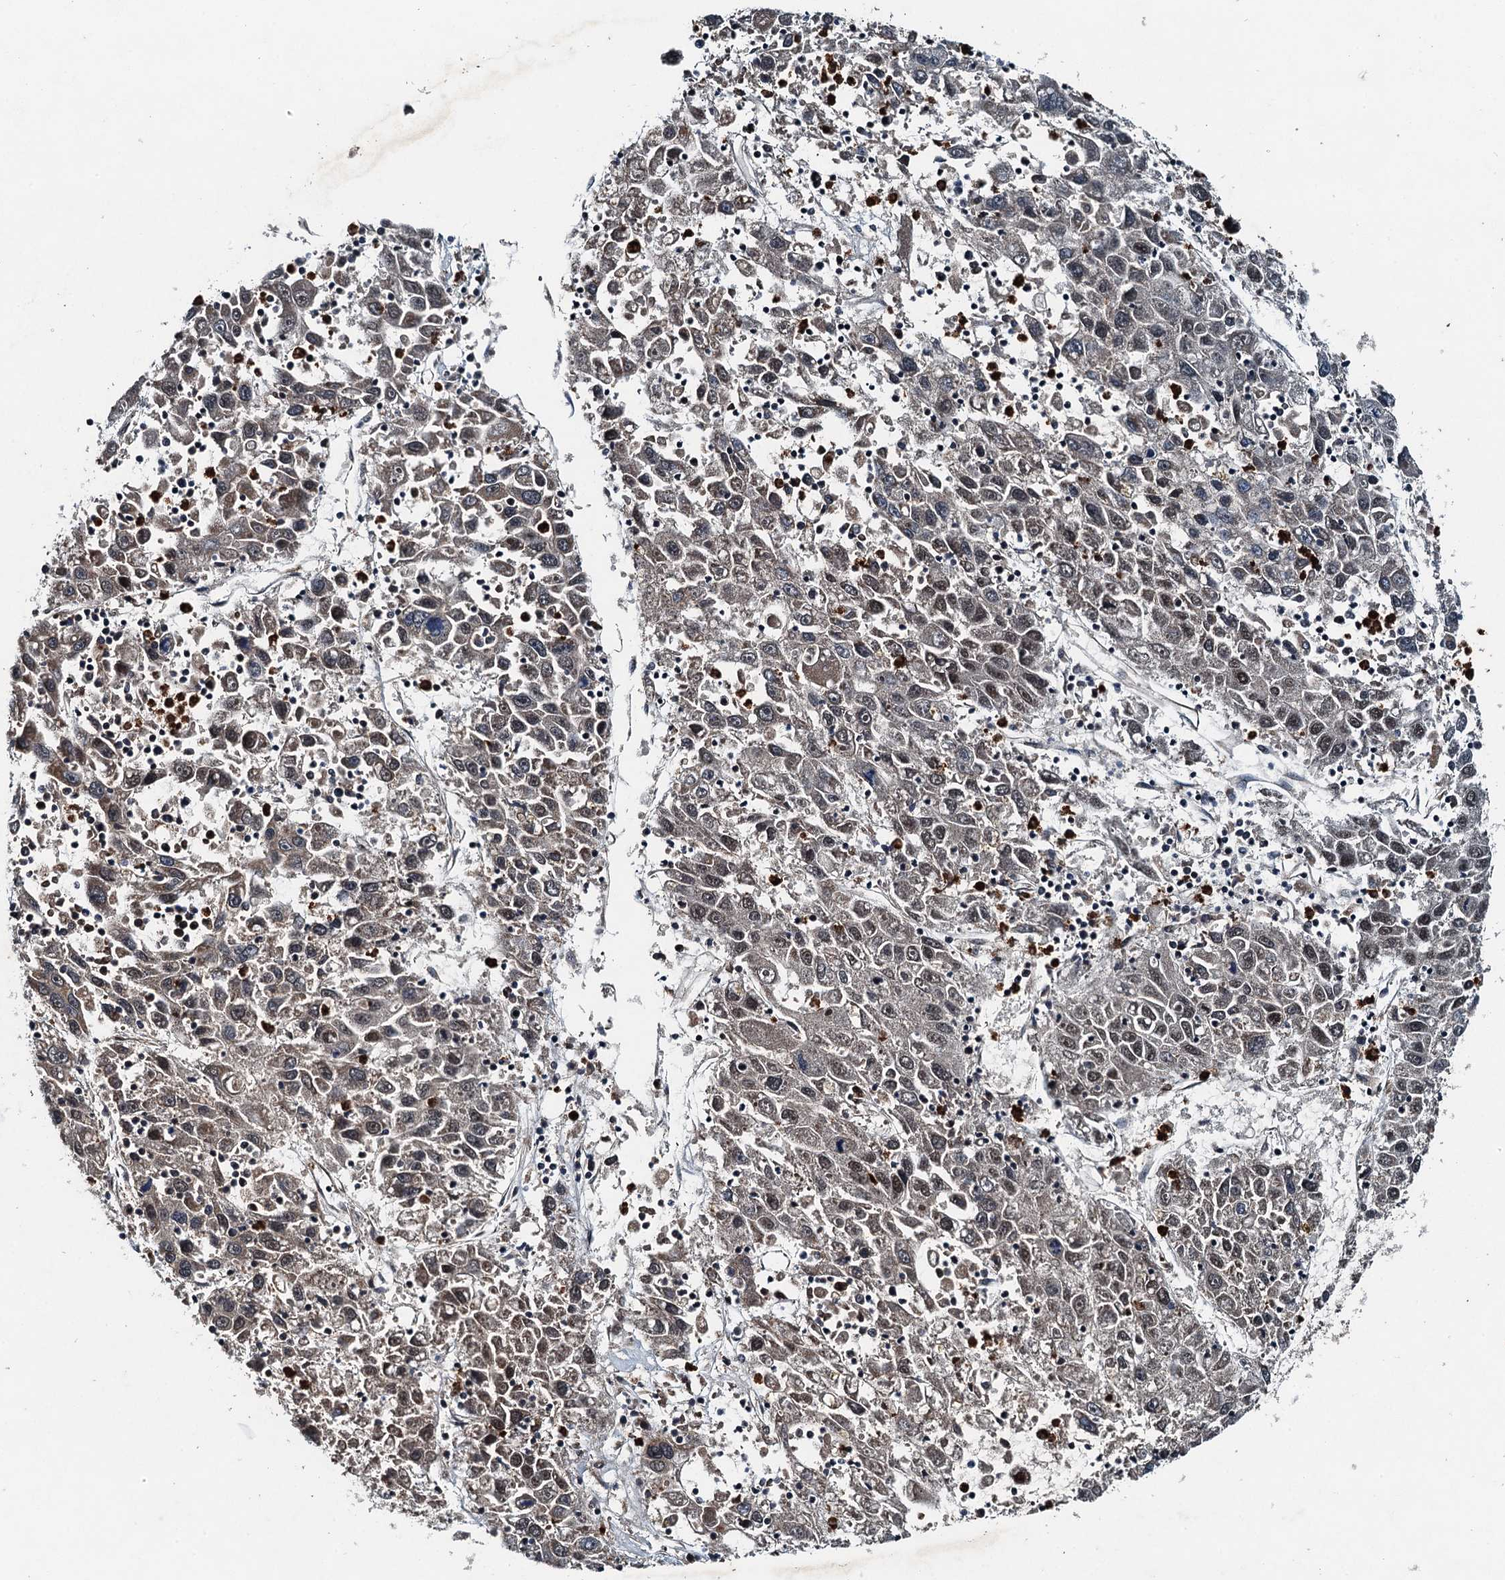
{"staining": {"intensity": "negative", "quantity": "none", "location": "none"}, "tissue": "liver cancer", "cell_type": "Tumor cells", "image_type": "cancer", "snomed": [{"axis": "morphology", "description": "Carcinoma, Hepatocellular, NOS"}, {"axis": "topography", "description": "Liver"}], "caption": "Liver cancer (hepatocellular carcinoma) was stained to show a protein in brown. There is no significant expression in tumor cells.", "gene": "UBXN6", "patient": {"sex": "male", "age": 49}}